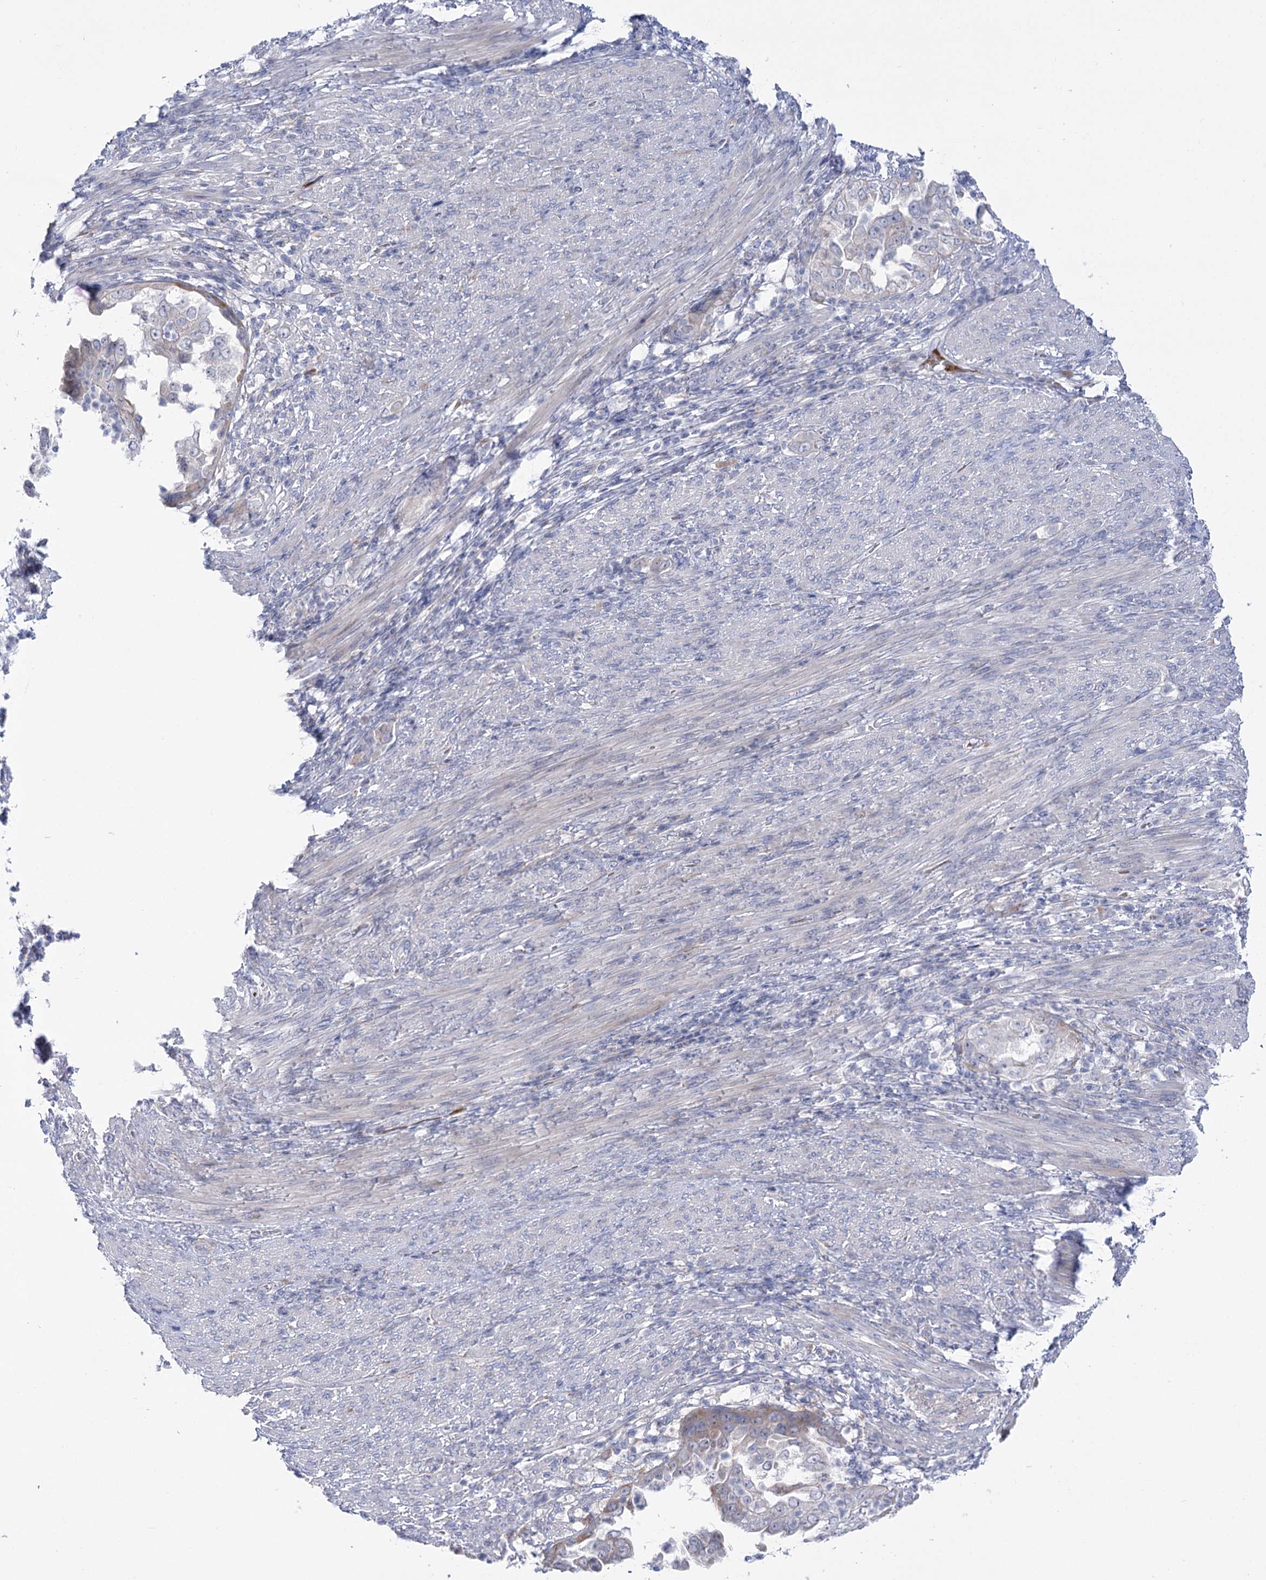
{"staining": {"intensity": "weak", "quantity": "<25%", "location": "cytoplasmic/membranous"}, "tissue": "endometrial cancer", "cell_type": "Tumor cells", "image_type": "cancer", "snomed": [{"axis": "morphology", "description": "Adenocarcinoma, NOS"}, {"axis": "topography", "description": "Endometrium"}], "caption": "Immunohistochemistry (IHC) photomicrograph of human endometrial cancer (adenocarcinoma) stained for a protein (brown), which exhibits no expression in tumor cells.", "gene": "SIAE", "patient": {"sex": "female", "age": 85}}